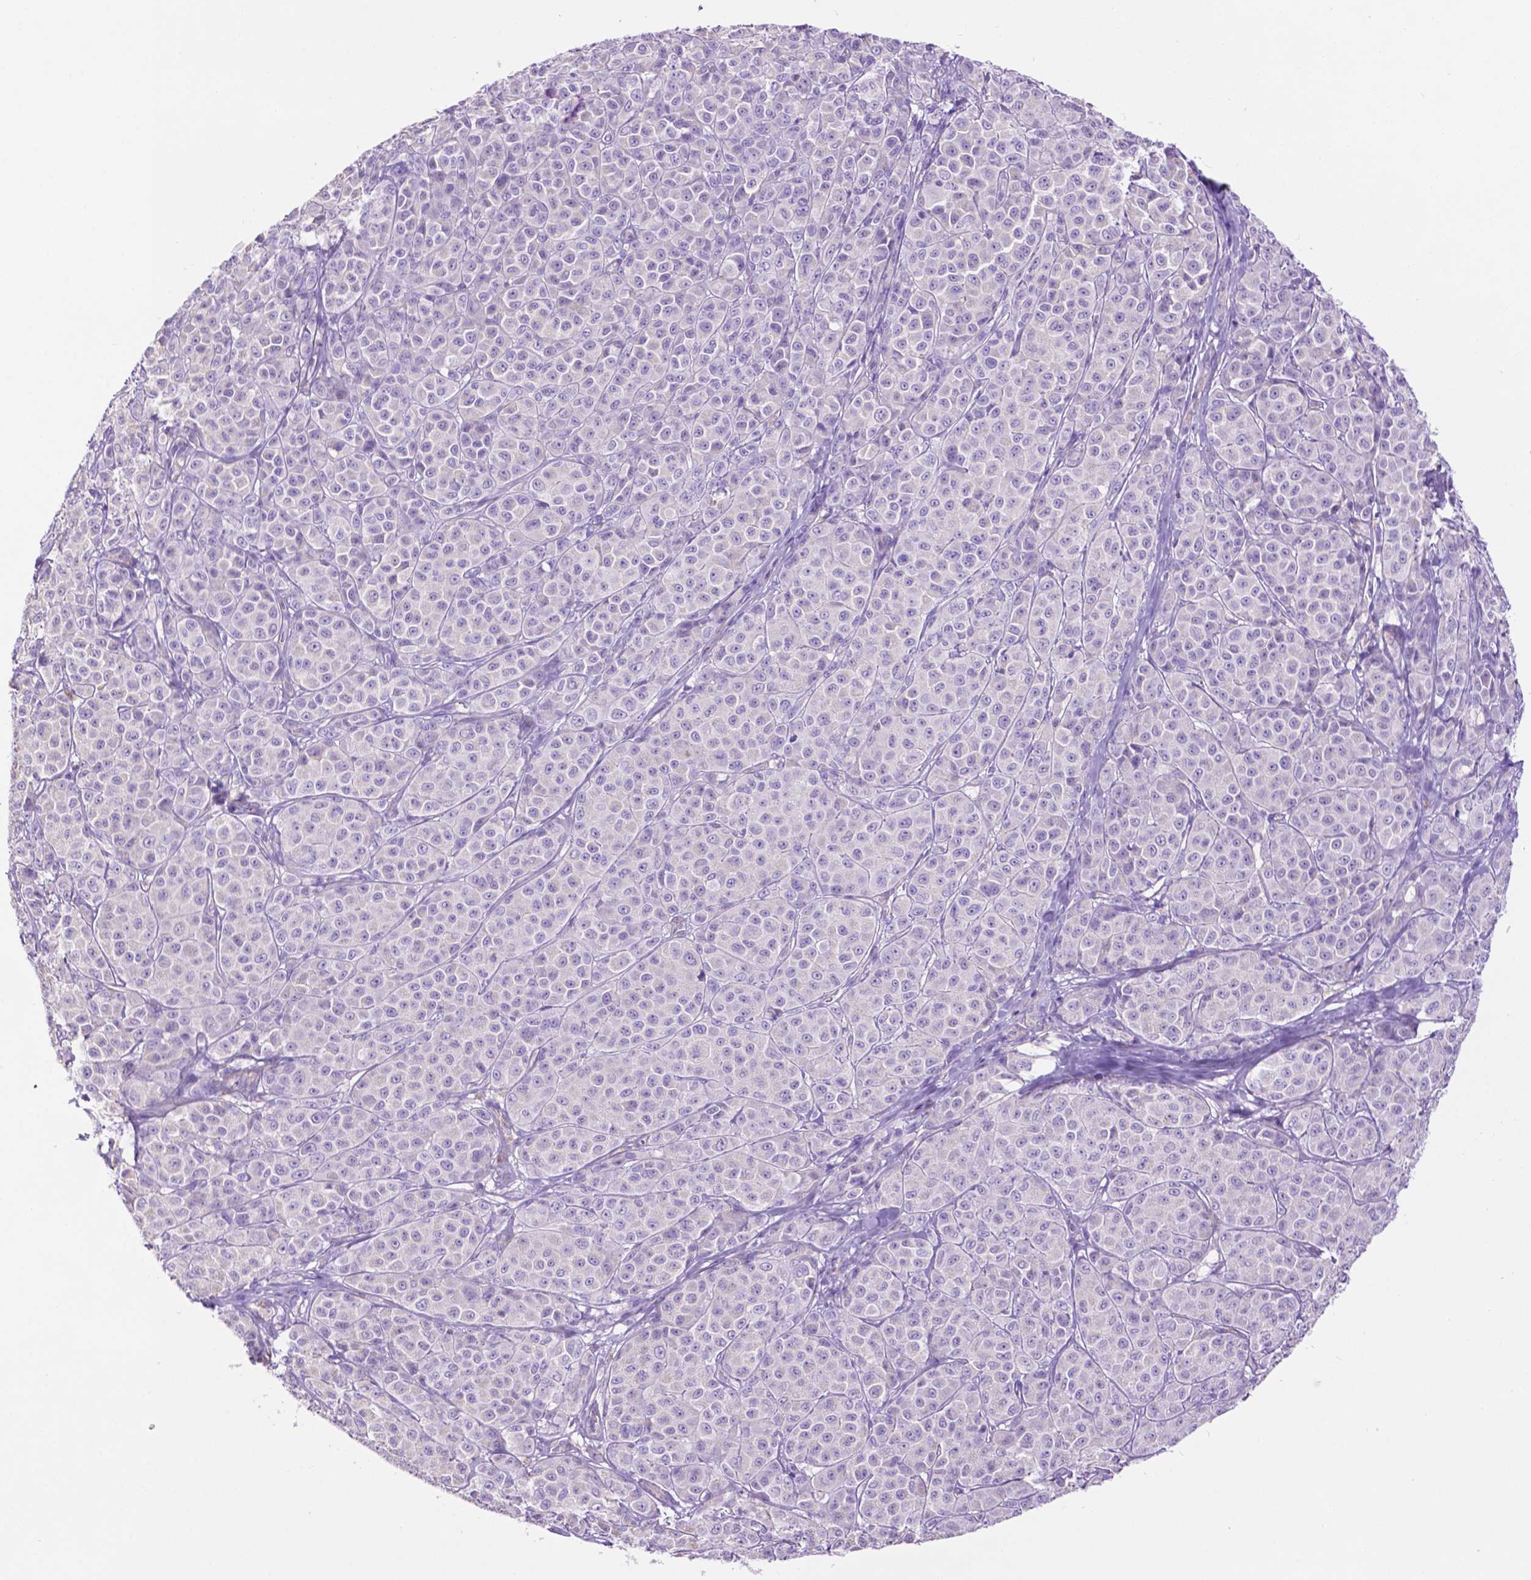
{"staining": {"intensity": "negative", "quantity": "none", "location": "none"}, "tissue": "melanoma", "cell_type": "Tumor cells", "image_type": "cancer", "snomed": [{"axis": "morphology", "description": "Malignant melanoma, NOS"}, {"axis": "topography", "description": "Skin"}], "caption": "IHC micrograph of neoplastic tissue: human malignant melanoma stained with DAB (3,3'-diaminobenzidine) exhibits no significant protein expression in tumor cells.", "gene": "PHYHIP", "patient": {"sex": "male", "age": 89}}